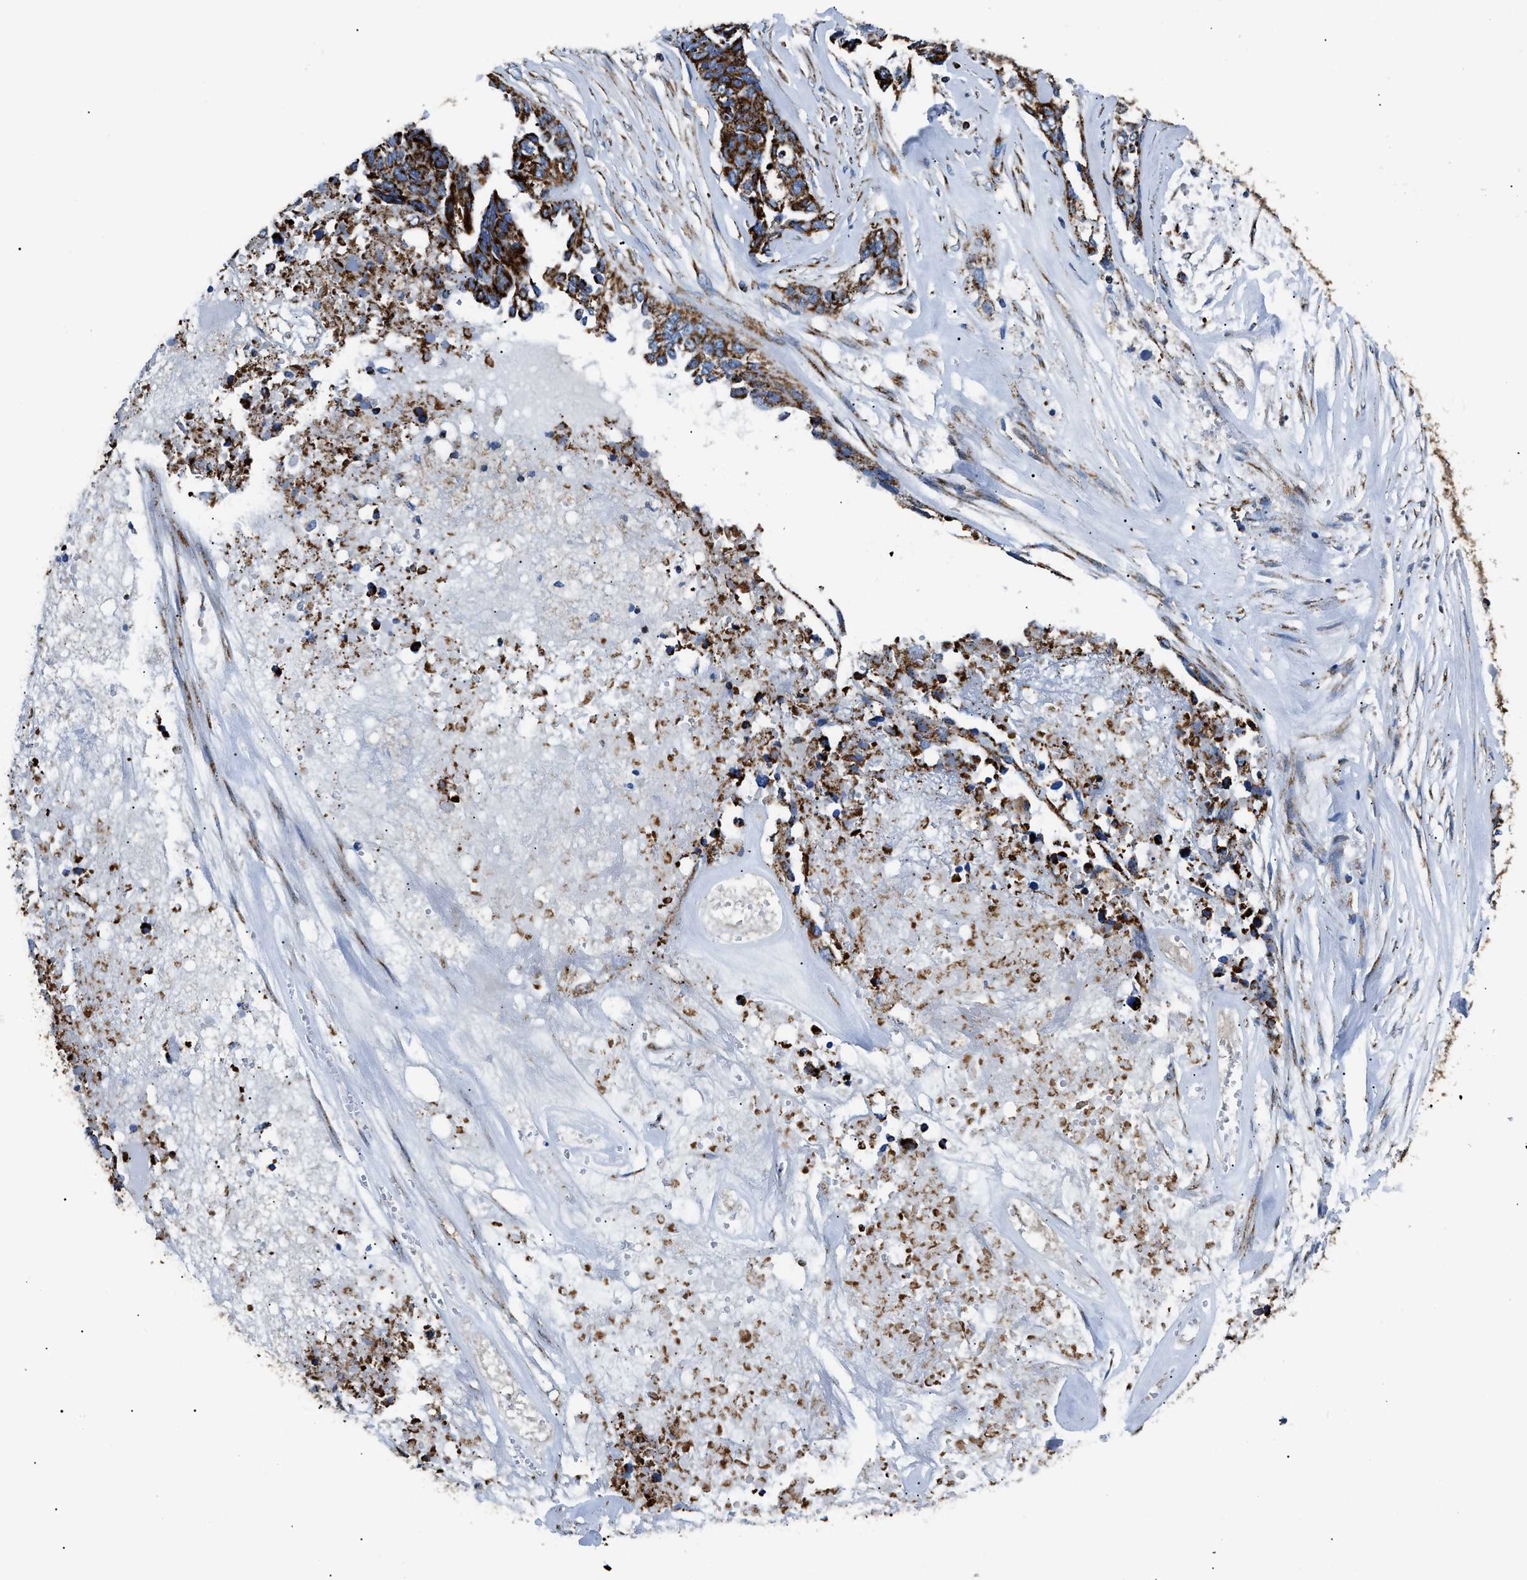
{"staining": {"intensity": "strong", "quantity": ">75%", "location": "cytoplasmic/membranous"}, "tissue": "ovarian cancer", "cell_type": "Tumor cells", "image_type": "cancer", "snomed": [{"axis": "morphology", "description": "Cystadenocarcinoma, serous, NOS"}, {"axis": "topography", "description": "Ovary"}], "caption": "Immunohistochemistry (IHC) histopathology image of neoplastic tissue: serous cystadenocarcinoma (ovarian) stained using immunohistochemistry demonstrates high levels of strong protein expression localized specifically in the cytoplasmic/membranous of tumor cells, appearing as a cytoplasmic/membranous brown color.", "gene": "PHB2", "patient": {"sex": "female", "age": 44}}